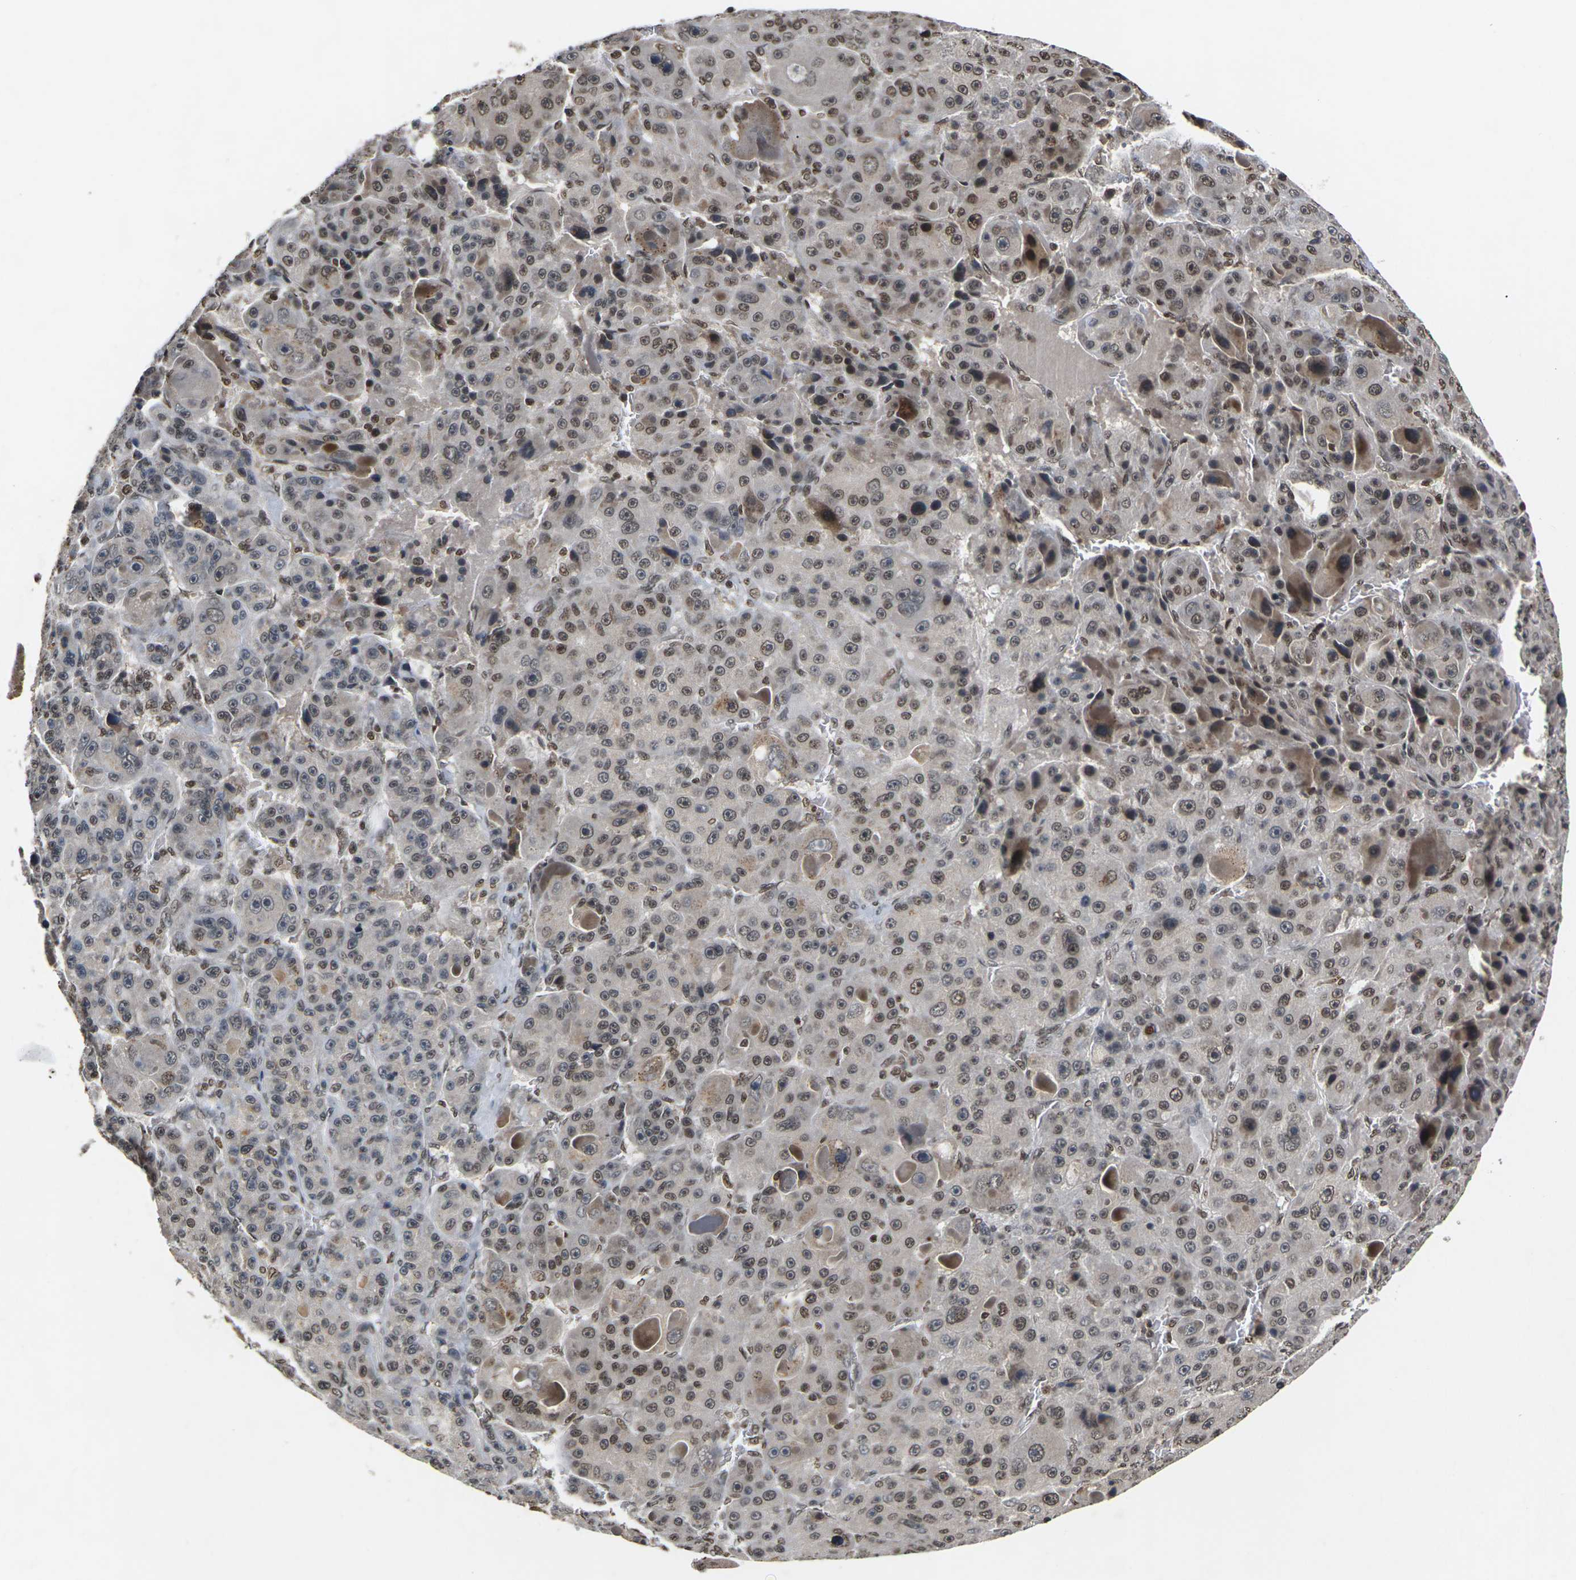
{"staining": {"intensity": "moderate", "quantity": "25%-75%", "location": "nuclear"}, "tissue": "liver cancer", "cell_type": "Tumor cells", "image_type": "cancer", "snomed": [{"axis": "morphology", "description": "Carcinoma, Hepatocellular, NOS"}, {"axis": "topography", "description": "Liver"}], "caption": "A medium amount of moderate nuclear positivity is appreciated in approximately 25%-75% of tumor cells in hepatocellular carcinoma (liver) tissue.", "gene": "NELFA", "patient": {"sex": "male", "age": 76}}